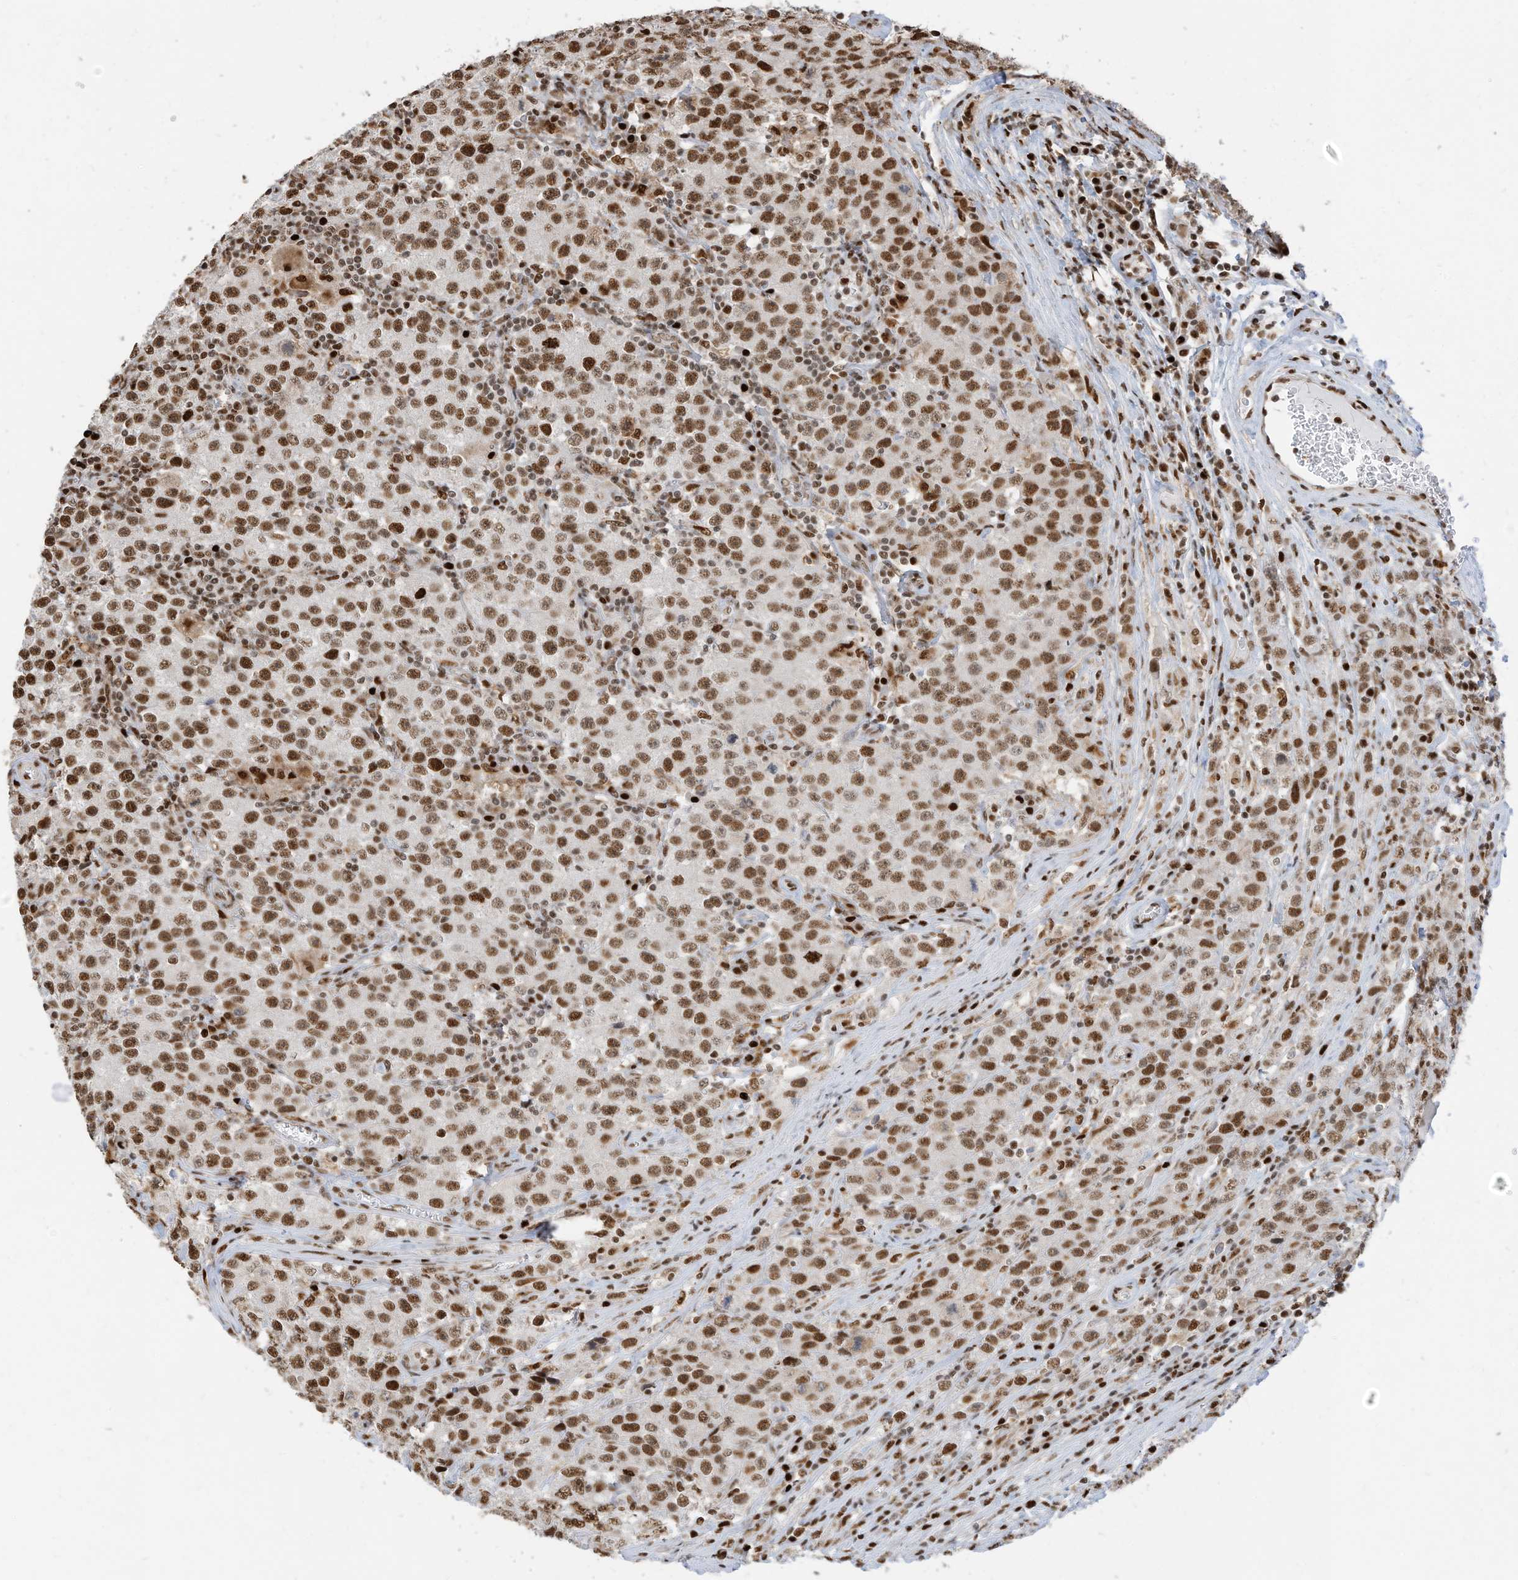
{"staining": {"intensity": "strong", "quantity": ">75%", "location": "nuclear"}, "tissue": "testis cancer", "cell_type": "Tumor cells", "image_type": "cancer", "snomed": [{"axis": "morphology", "description": "Seminoma, NOS"}, {"axis": "morphology", "description": "Carcinoma, Embryonal, NOS"}, {"axis": "topography", "description": "Testis"}], "caption": "A photomicrograph of human testis cancer stained for a protein exhibits strong nuclear brown staining in tumor cells. (DAB = brown stain, brightfield microscopy at high magnification).", "gene": "SAMD15", "patient": {"sex": "male", "age": 43}}